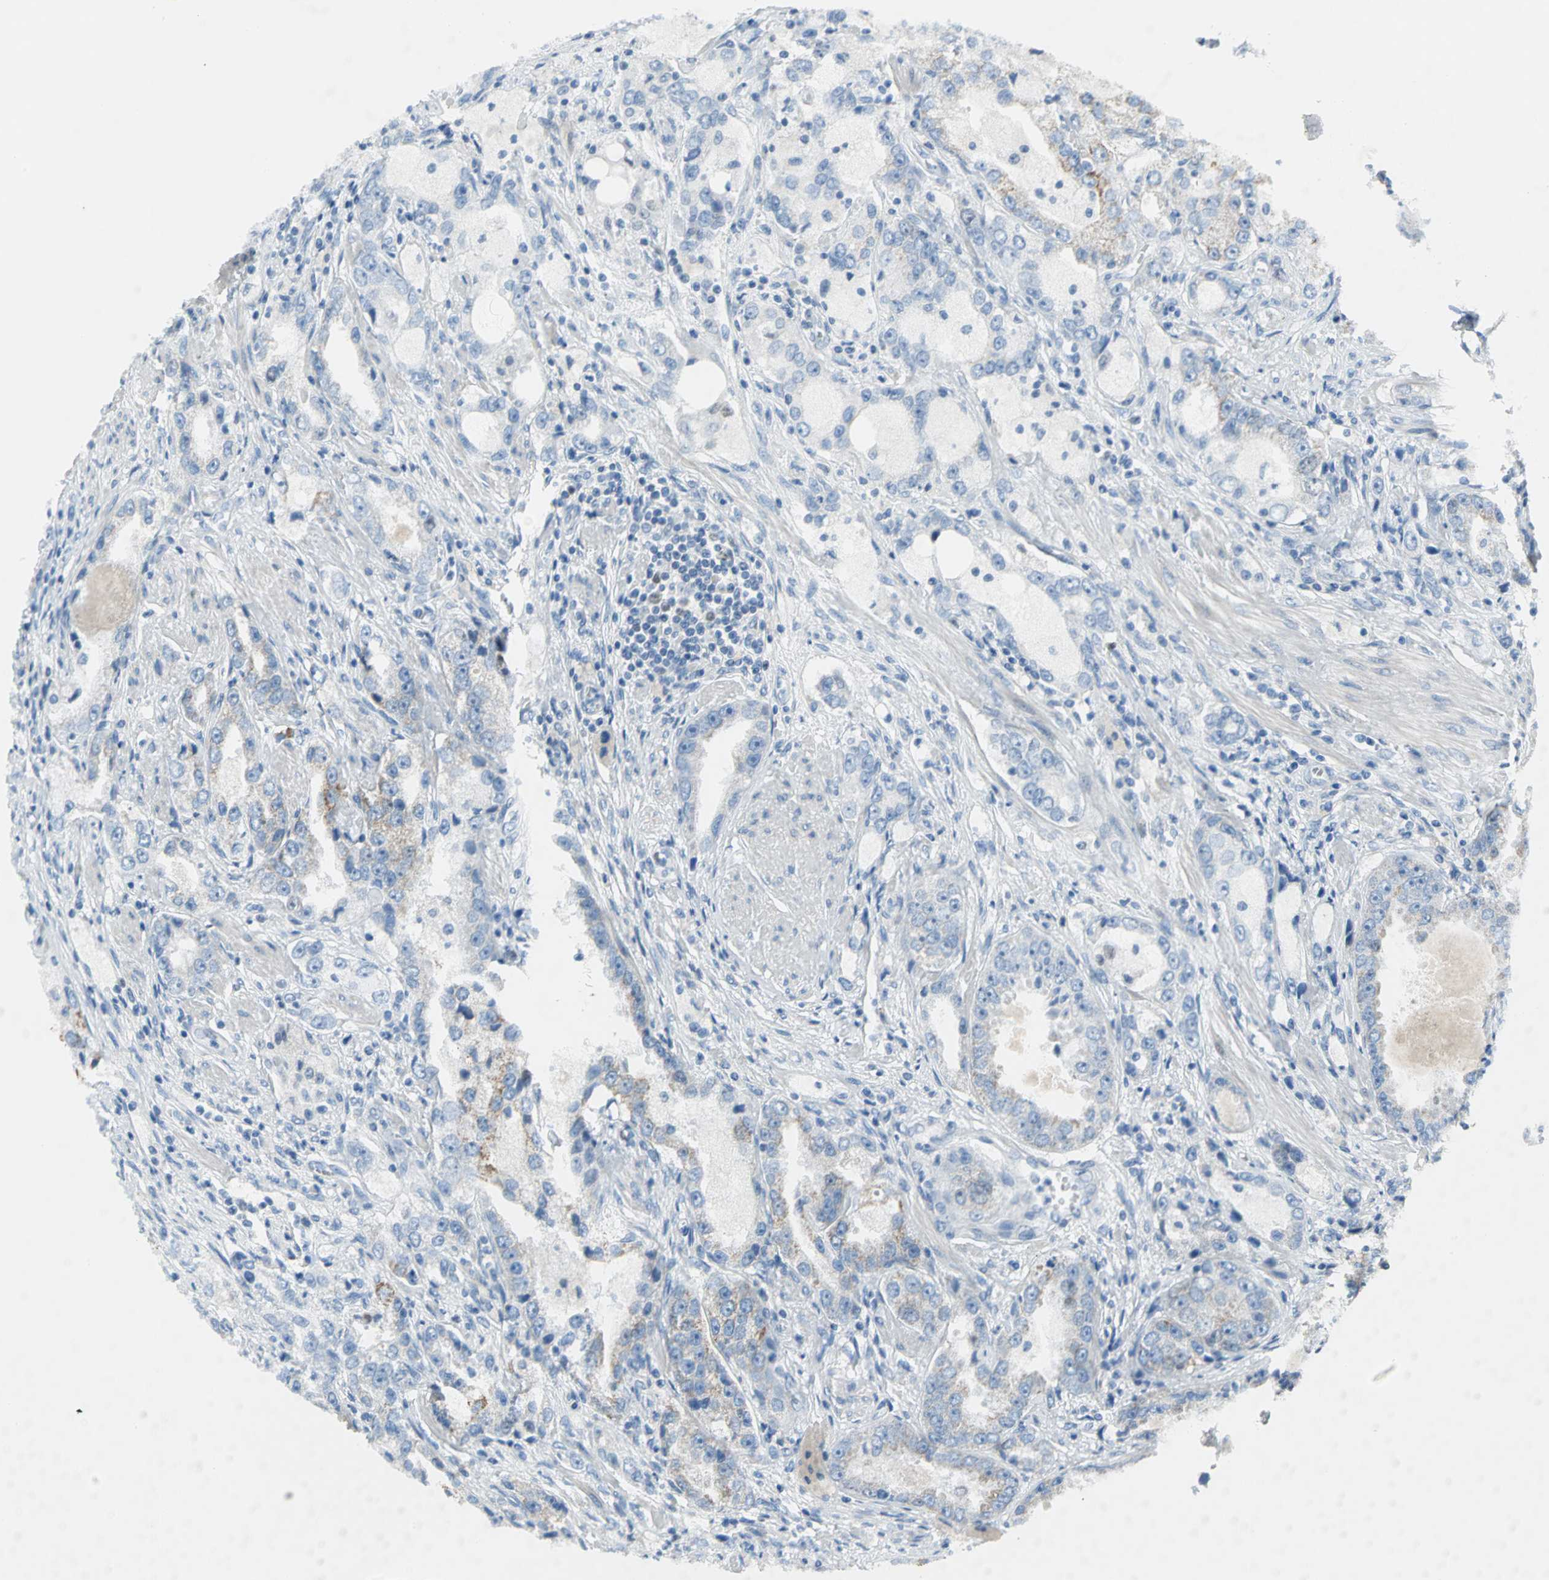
{"staining": {"intensity": "negative", "quantity": "none", "location": "none"}, "tissue": "prostate cancer", "cell_type": "Tumor cells", "image_type": "cancer", "snomed": [{"axis": "morphology", "description": "Adenocarcinoma, High grade"}, {"axis": "topography", "description": "Prostate"}], "caption": "An immunohistochemistry (IHC) image of prostate cancer is shown. There is no staining in tumor cells of prostate cancer.", "gene": "MCM3", "patient": {"sex": "male", "age": 63}}